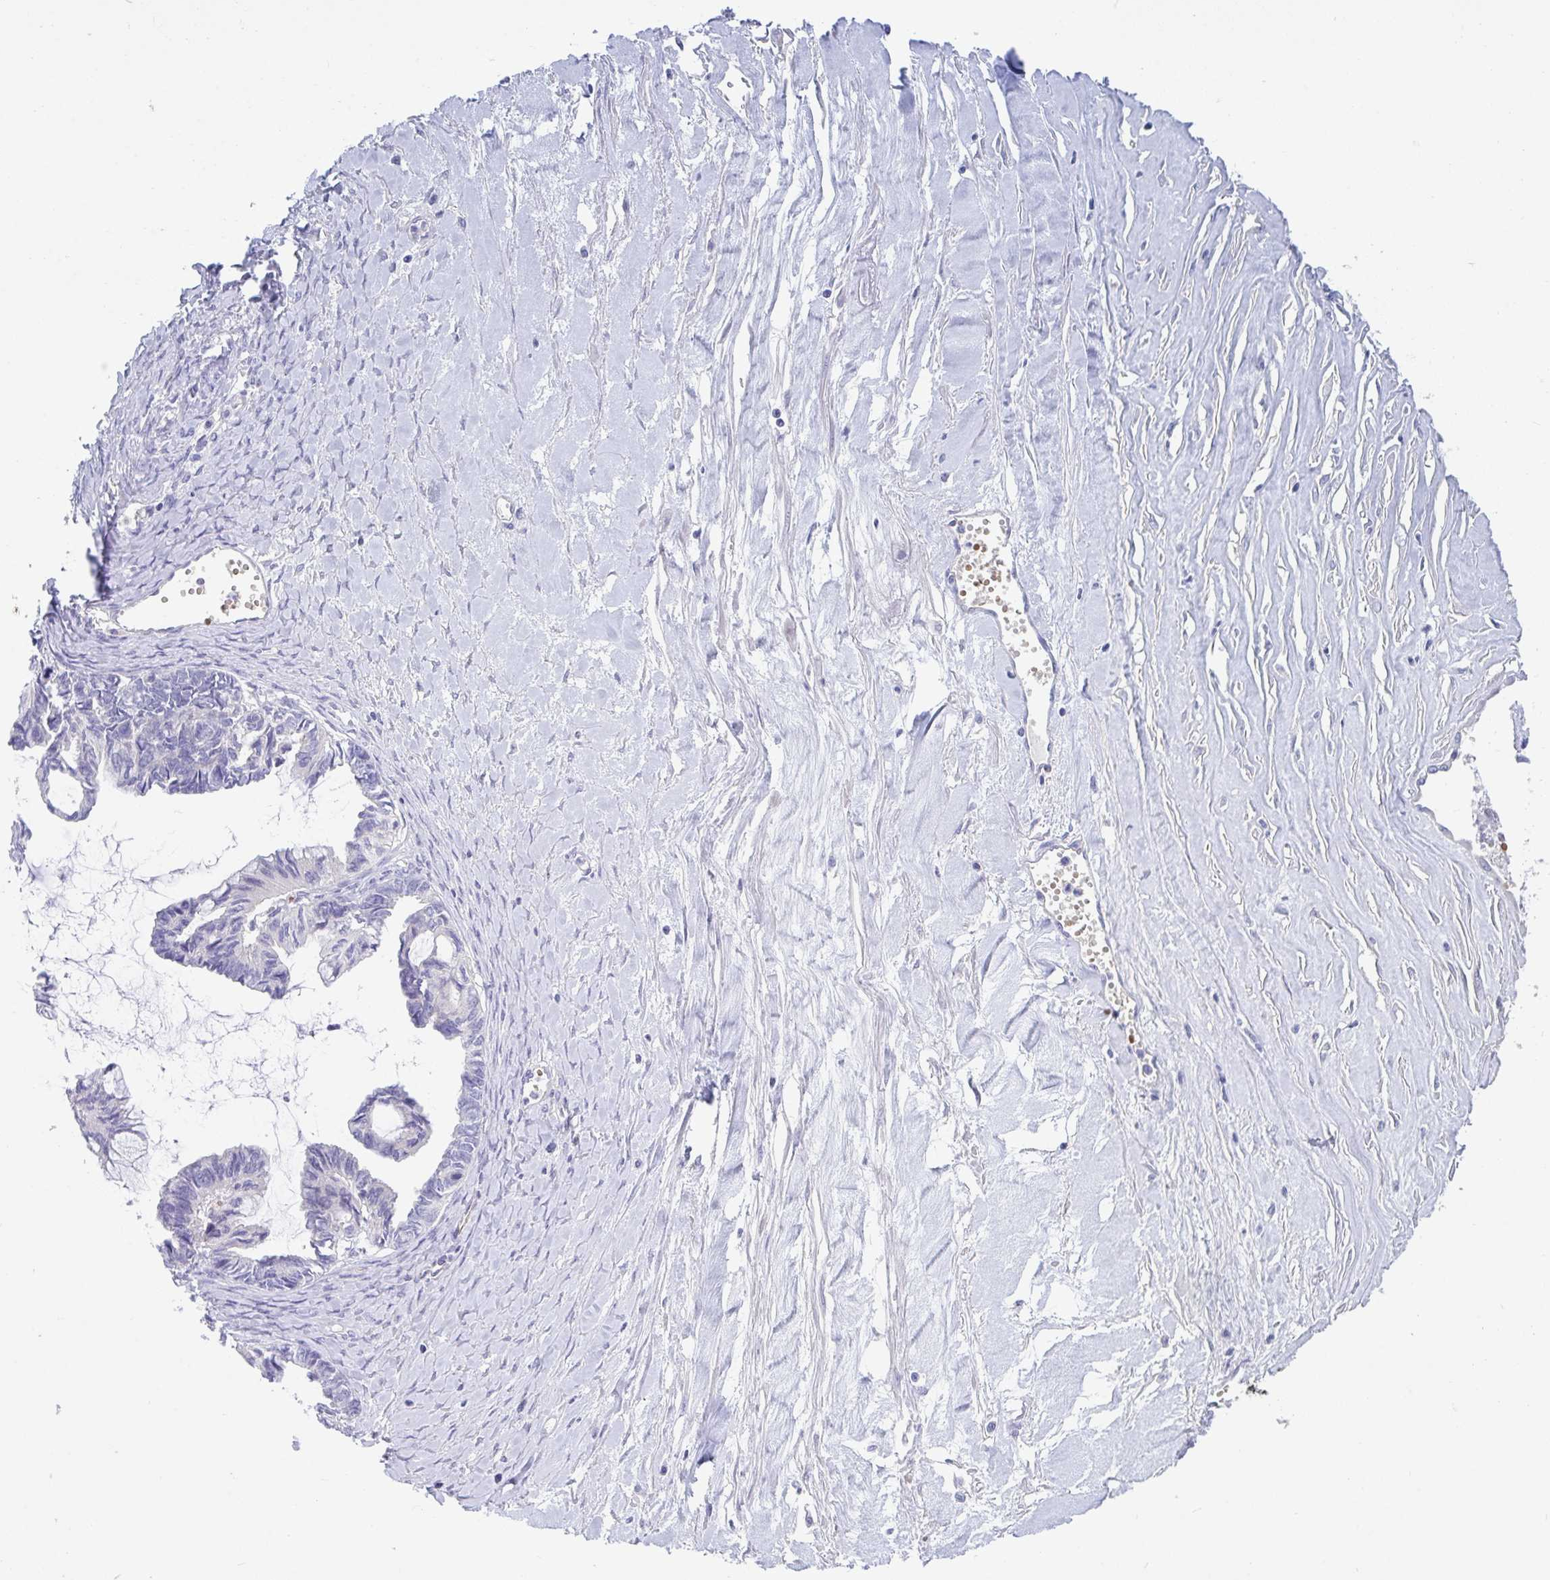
{"staining": {"intensity": "negative", "quantity": "none", "location": "none"}, "tissue": "ovarian cancer", "cell_type": "Tumor cells", "image_type": "cancer", "snomed": [{"axis": "morphology", "description": "Cystadenocarcinoma, mucinous, NOS"}, {"axis": "topography", "description": "Ovary"}], "caption": "The immunohistochemistry (IHC) image has no significant staining in tumor cells of ovarian cancer (mucinous cystadenocarcinoma) tissue.", "gene": "TTC30B", "patient": {"sex": "female", "age": 61}}